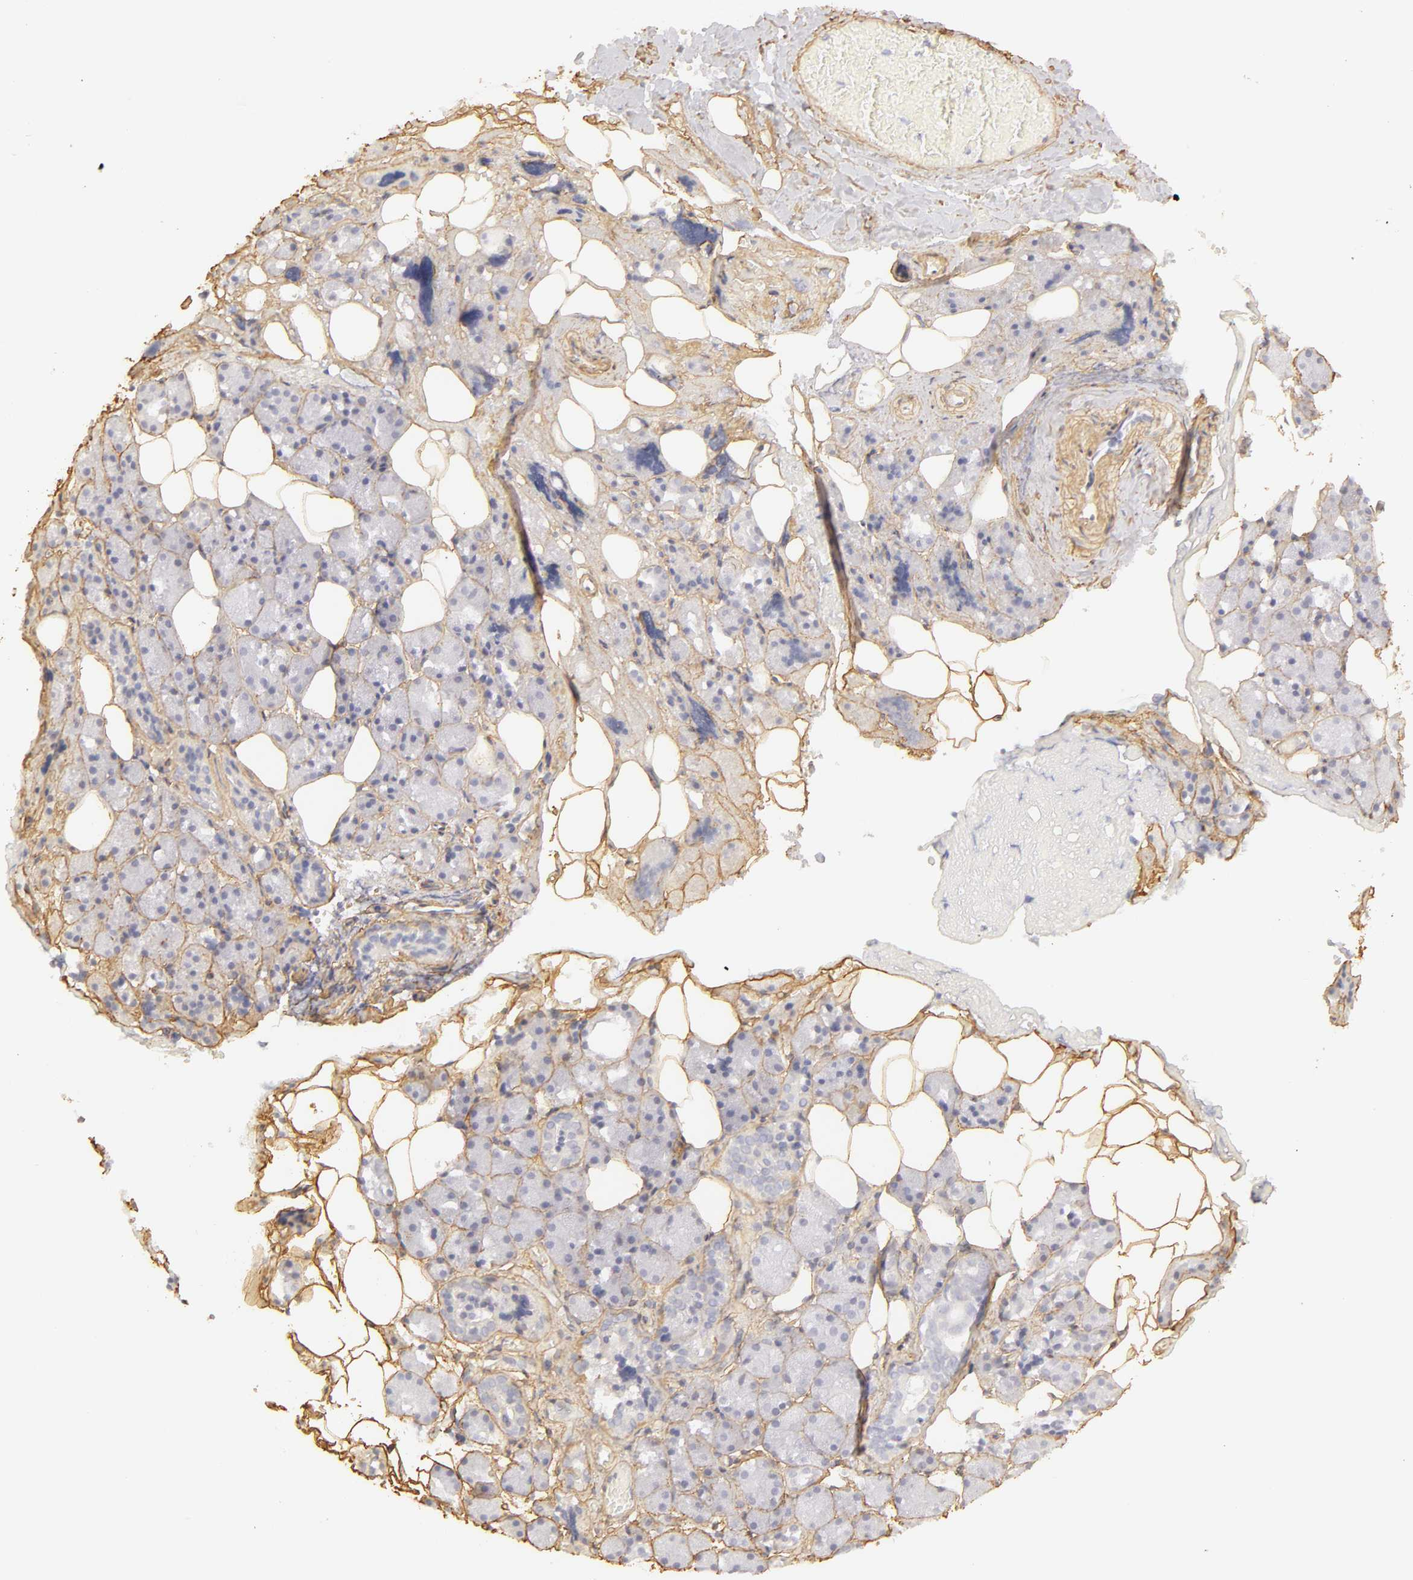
{"staining": {"intensity": "negative", "quantity": "none", "location": "none"}, "tissue": "salivary gland", "cell_type": "Glandular cells", "image_type": "normal", "snomed": [{"axis": "morphology", "description": "Normal tissue, NOS"}, {"axis": "topography", "description": "Salivary gland"}], "caption": "This micrograph is of benign salivary gland stained with immunohistochemistry (IHC) to label a protein in brown with the nuclei are counter-stained blue. There is no expression in glandular cells.", "gene": "COL4A1", "patient": {"sex": "female", "age": 55}}